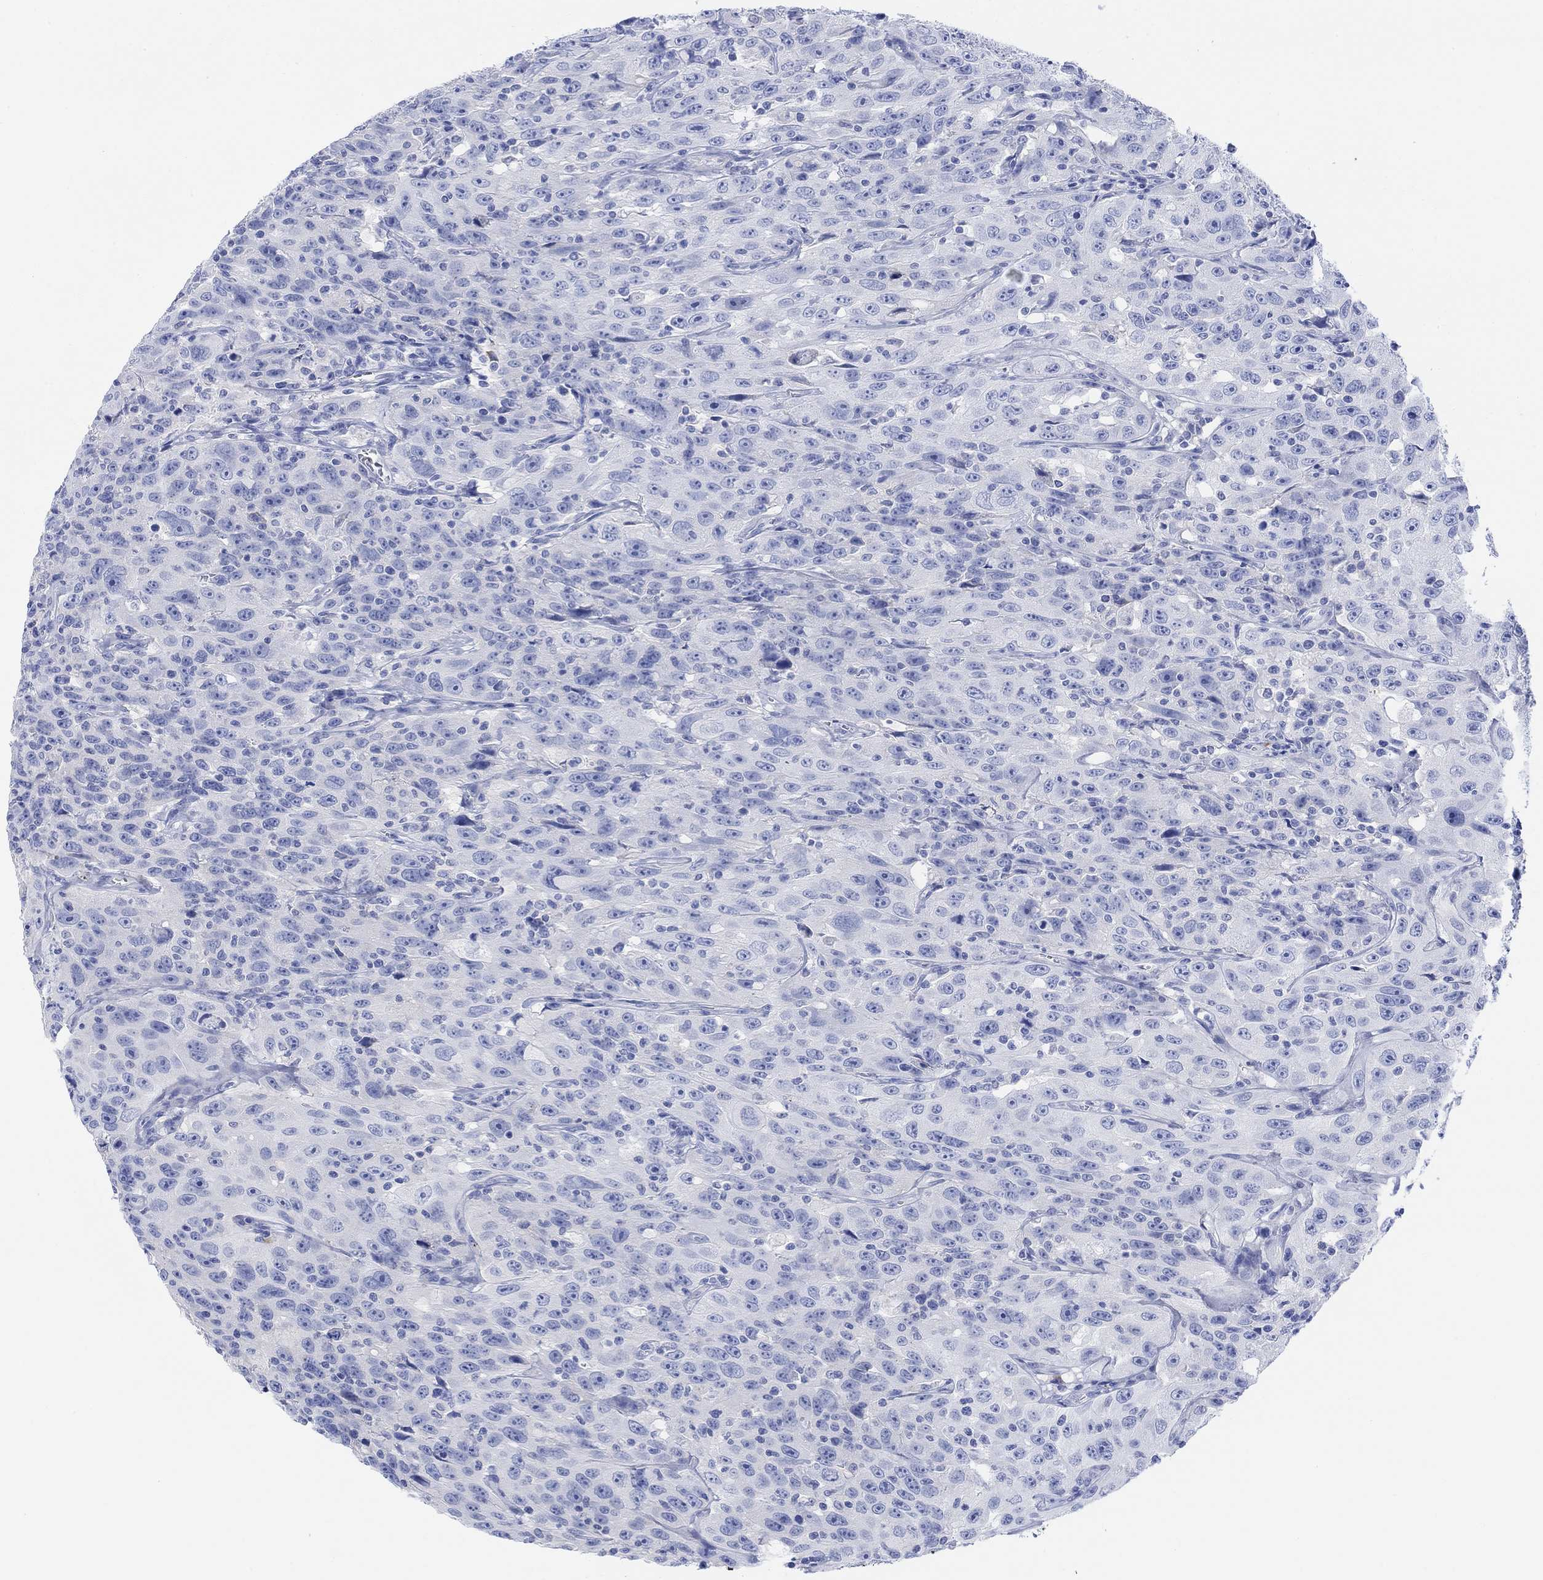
{"staining": {"intensity": "negative", "quantity": "none", "location": "none"}, "tissue": "urothelial cancer", "cell_type": "Tumor cells", "image_type": "cancer", "snomed": [{"axis": "morphology", "description": "Urothelial carcinoma, NOS"}, {"axis": "morphology", "description": "Urothelial carcinoma, High grade"}, {"axis": "topography", "description": "Urinary bladder"}], "caption": "This is a micrograph of immunohistochemistry (IHC) staining of urothelial cancer, which shows no positivity in tumor cells.", "gene": "GNG13", "patient": {"sex": "female", "age": 73}}